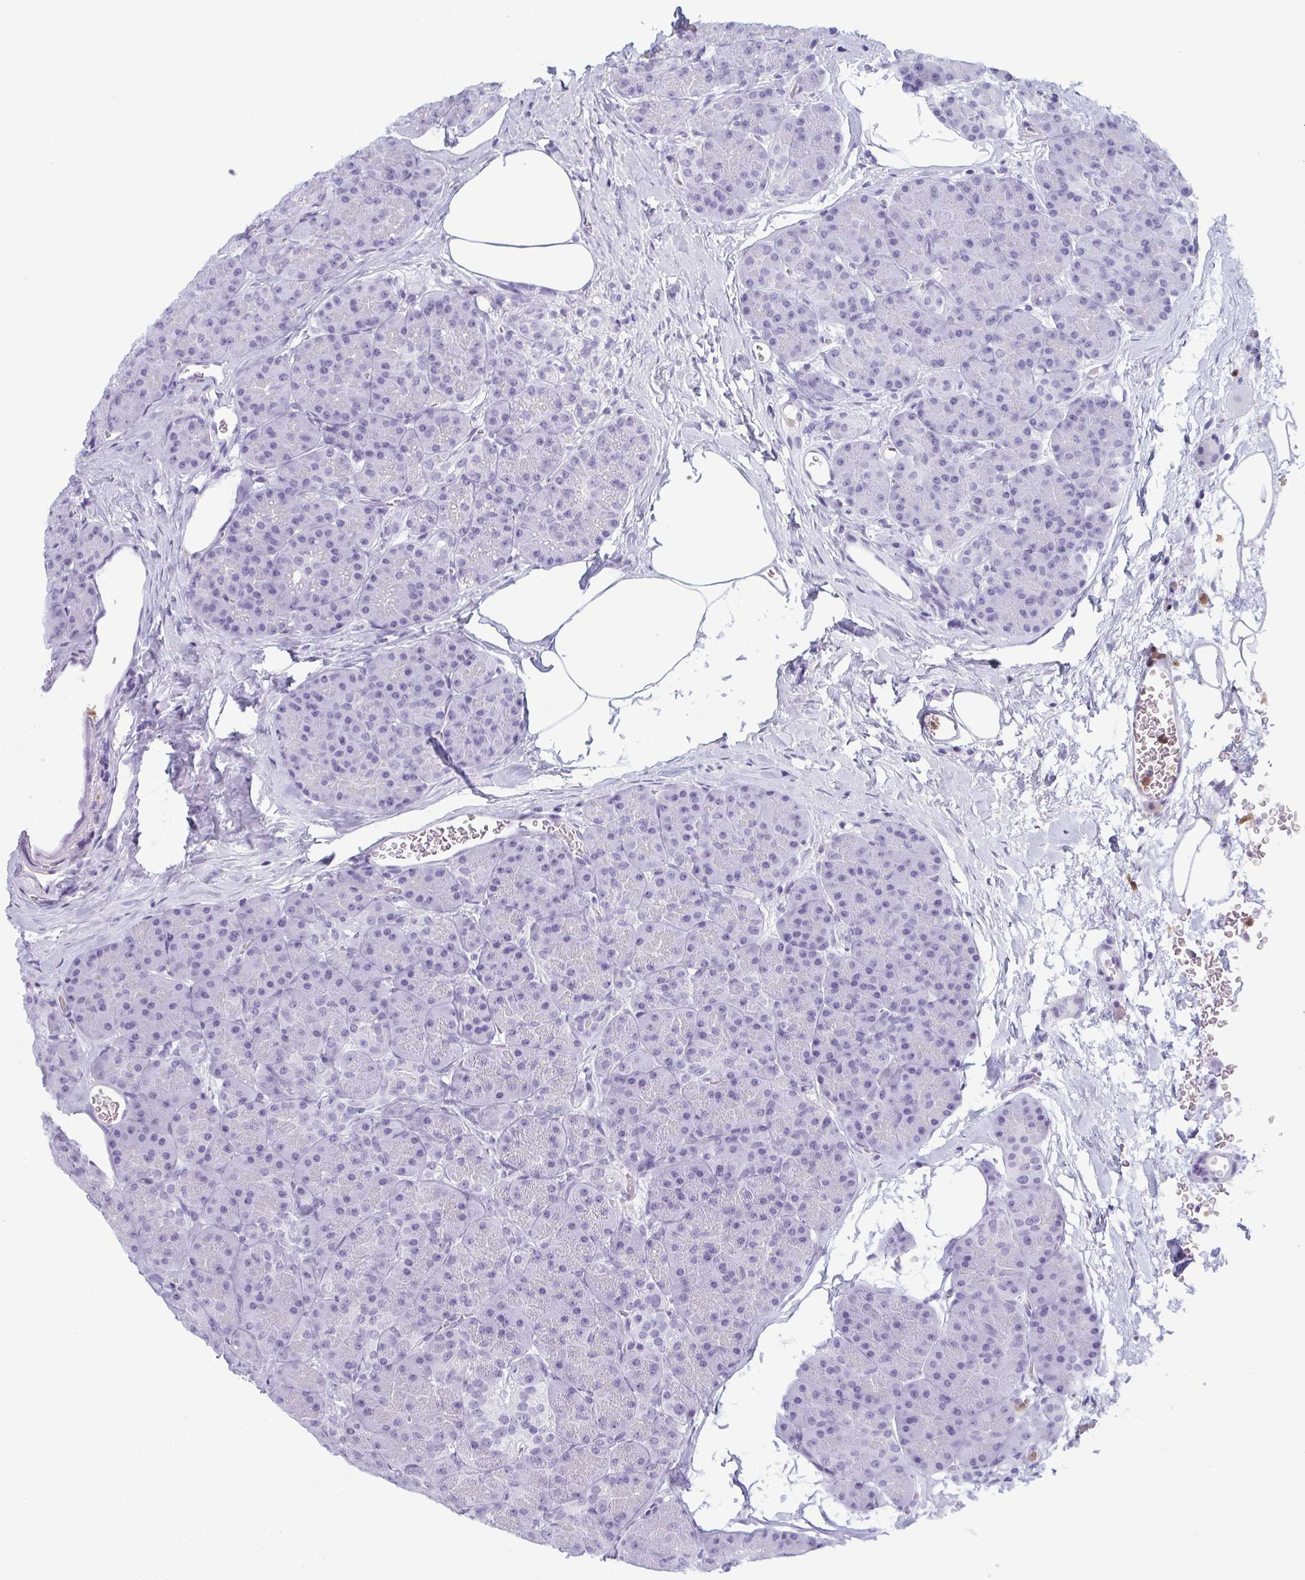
{"staining": {"intensity": "negative", "quantity": "none", "location": "none"}, "tissue": "pancreas", "cell_type": "Exocrine glandular cells", "image_type": "normal", "snomed": [{"axis": "morphology", "description": "Normal tissue, NOS"}, {"axis": "topography", "description": "Pancreas"}], "caption": "Protein analysis of benign pancreas demonstrates no significant expression in exocrine glandular cells.", "gene": "CDA", "patient": {"sex": "male", "age": 57}}